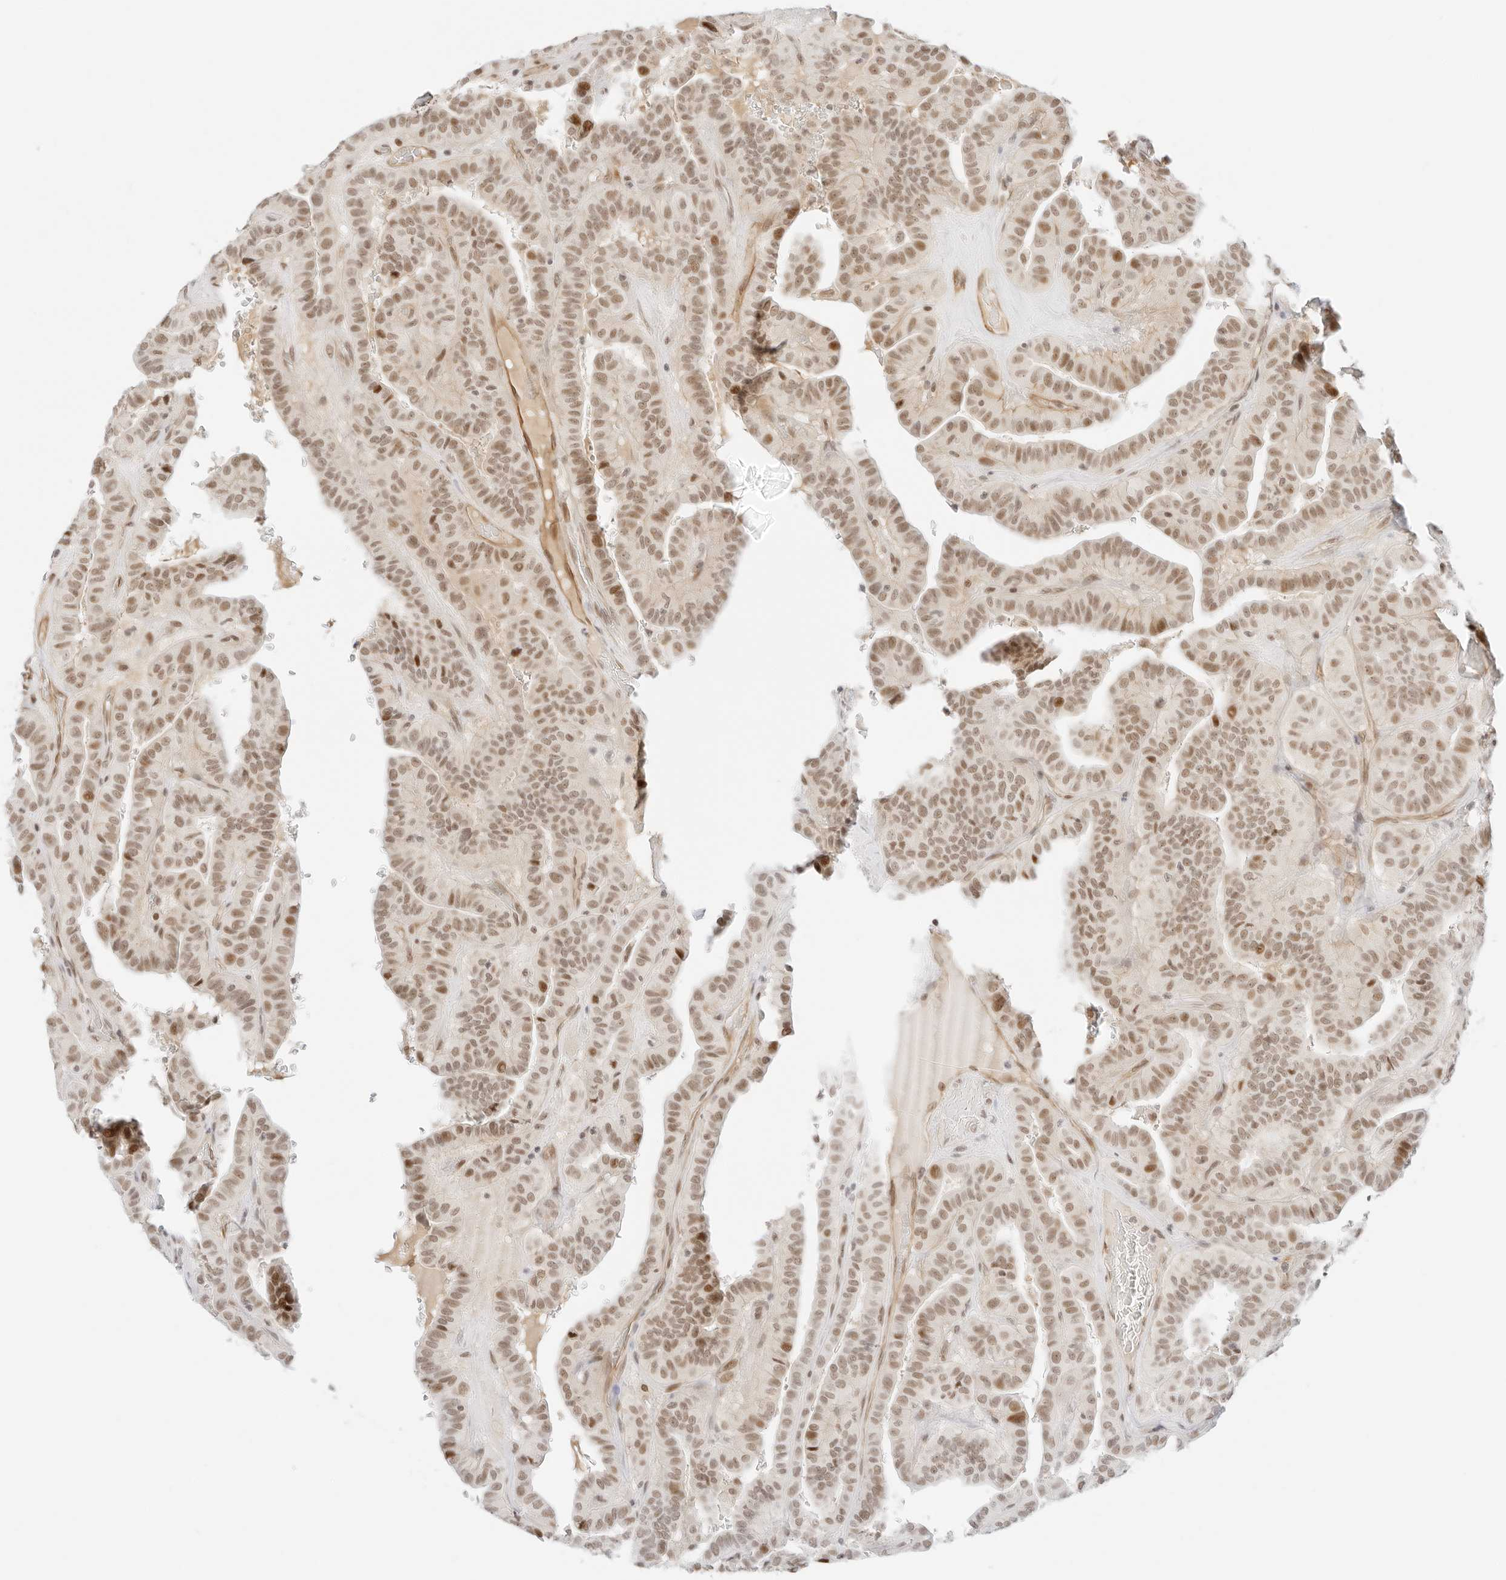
{"staining": {"intensity": "moderate", "quantity": ">75%", "location": "nuclear"}, "tissue": "thyroid cancer", "cell_type": "Tumor cells", "image_type": "cancer", "snomed": [{"axis": "morphology", "description": "Papillary adenocarcinoma, NOS"}, {"axis": "topography", "description": "Thyroid gland"}], "caption": "This is an image of IHC staining of thyroid cancer (papillary adenocarcinoma), which shows moderate staining in the nuclear of tumor cells.", "gene": "ITGA6", "patient": {"sex": "male", "age": 77}}